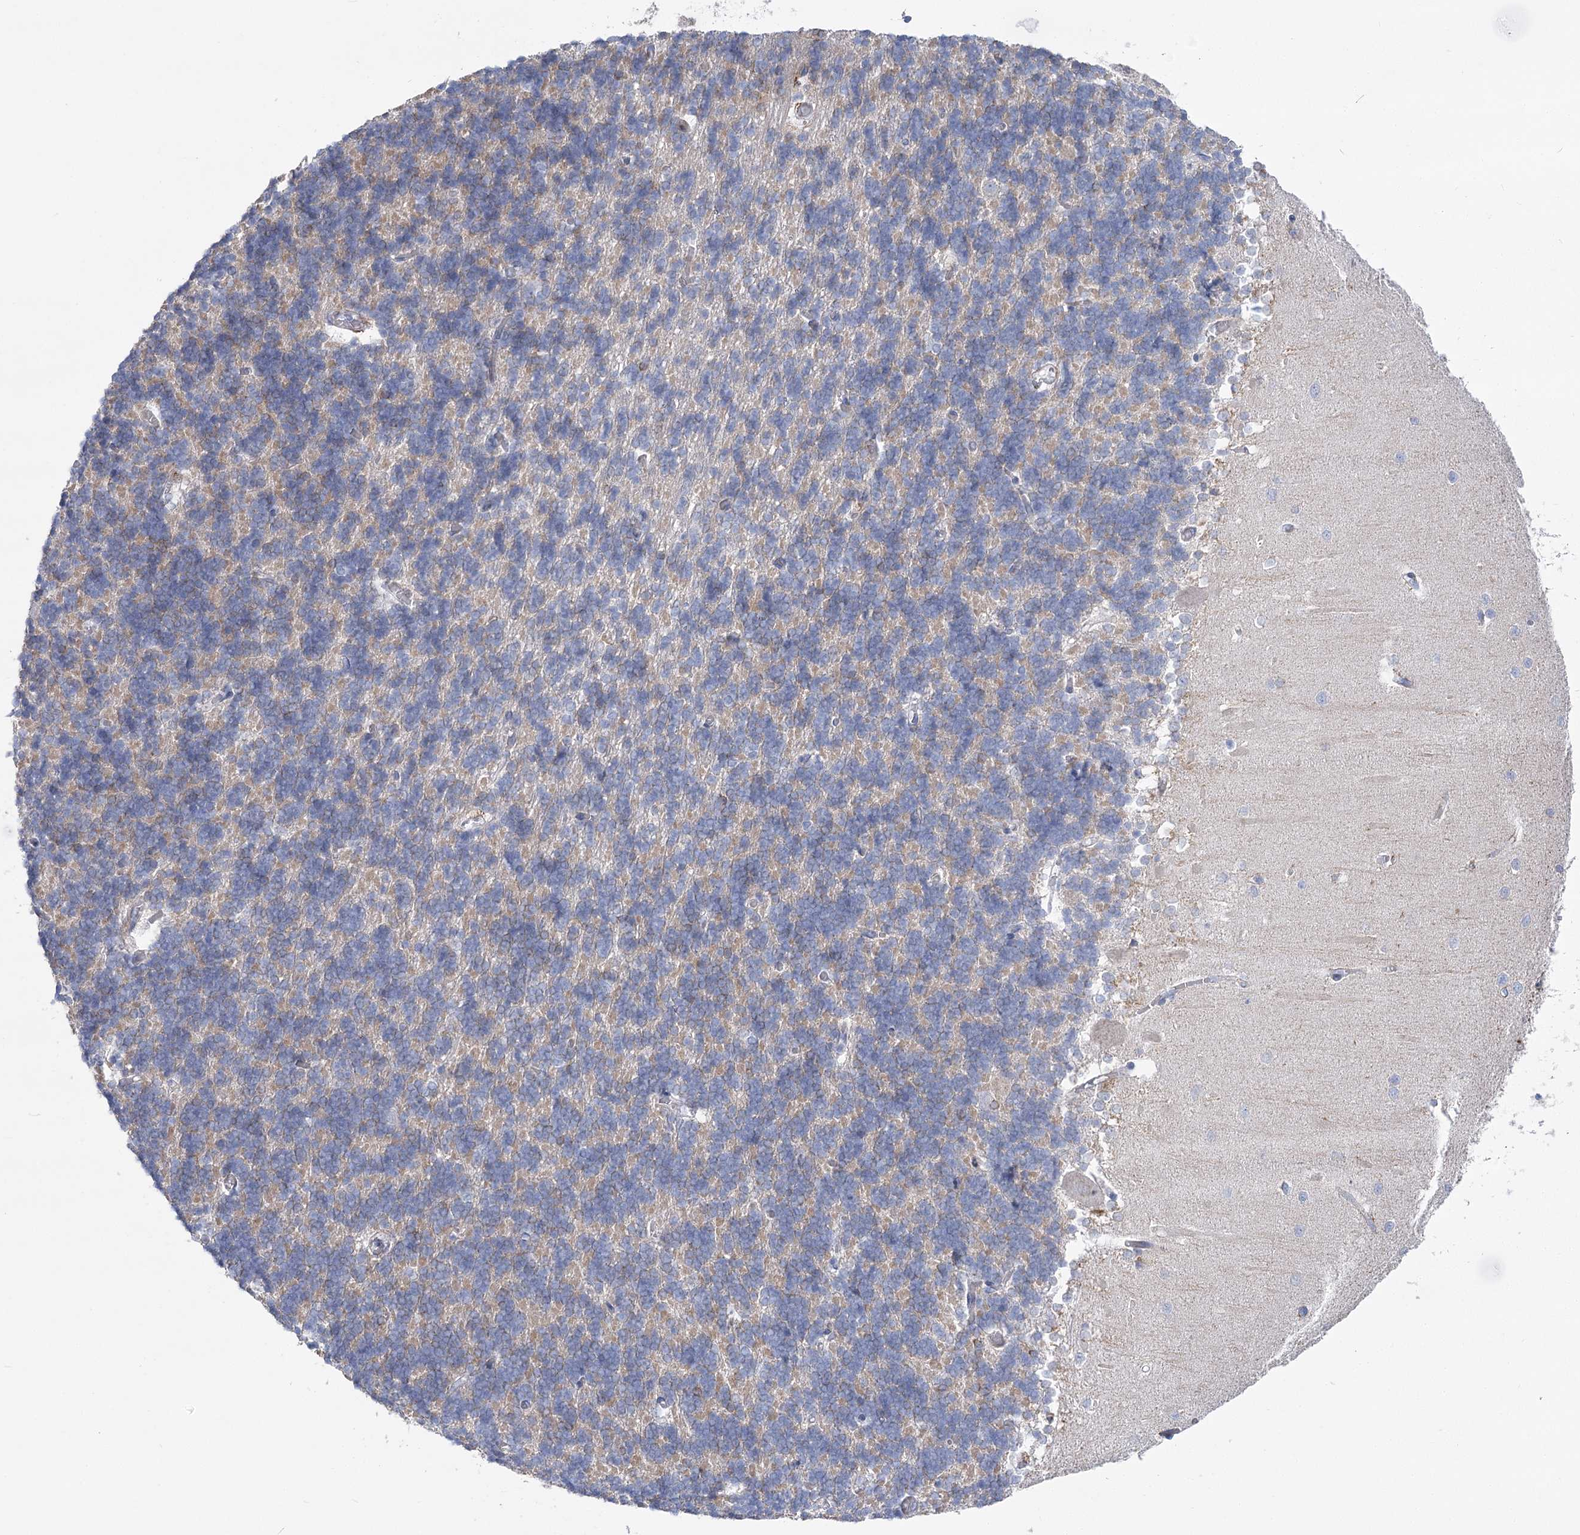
{"staining": {"intensity": "negative", "quantity": "none", "location": "none"}, "tissue": "cerebellum", "cell_type": "Cells in granular layer", "image_type": "normal", "snomed": [{"axis": "morphology", "description": "Normal tissue, NOS"}, {"axis": "topography", "description": "Cerebellum"}], "caption": "High power microscopy image of an IHC photomicrograph of benign cerebellum, revealing no significant expression in cells in granular layer.", "gene": "YTHDC2", "patient": {"sex": "male", "age": 37}}